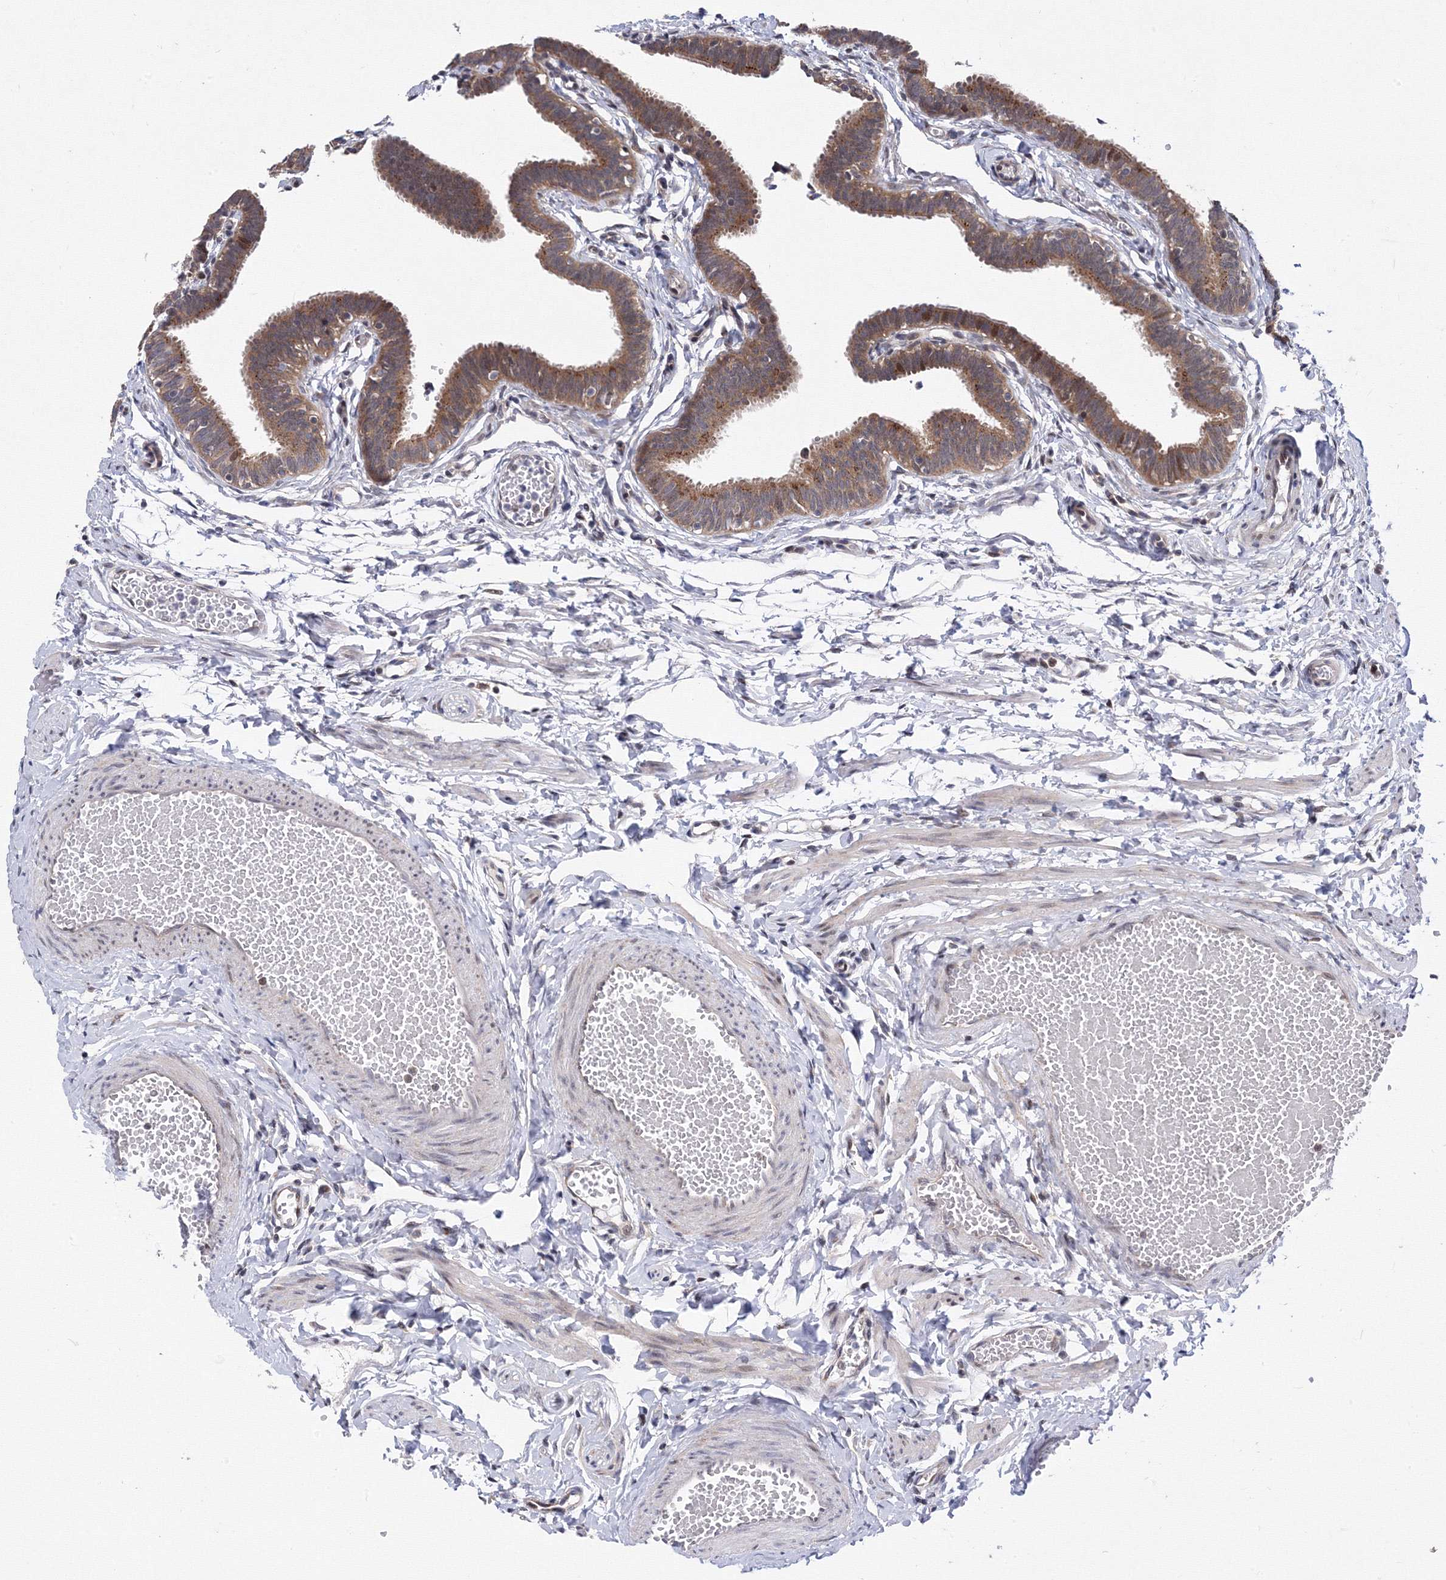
{"staining": {"intensity": "moderate", "quantity": ">75%", "location": "cytoplasmic/membranous"}, "tissue": "fallopian tube", "cell_type": "Glandular cells", "image_type": "normal", "snomed": [{"axis": "morphology", "description": "Normal tissue, NOS"}, {"axis": "topography", "description": "Fallopian tube"}, {"axis": "topography", "description": "Ovary"}], "caption": "This histopathology image demonstrates IHC staining of normal fallopian tube, with medium moderate cytoplasmic/membranous staining in approximately >75% of glandular cells.", "gene": "GPN1", "patient": {"sex": "female", "age": 23}}